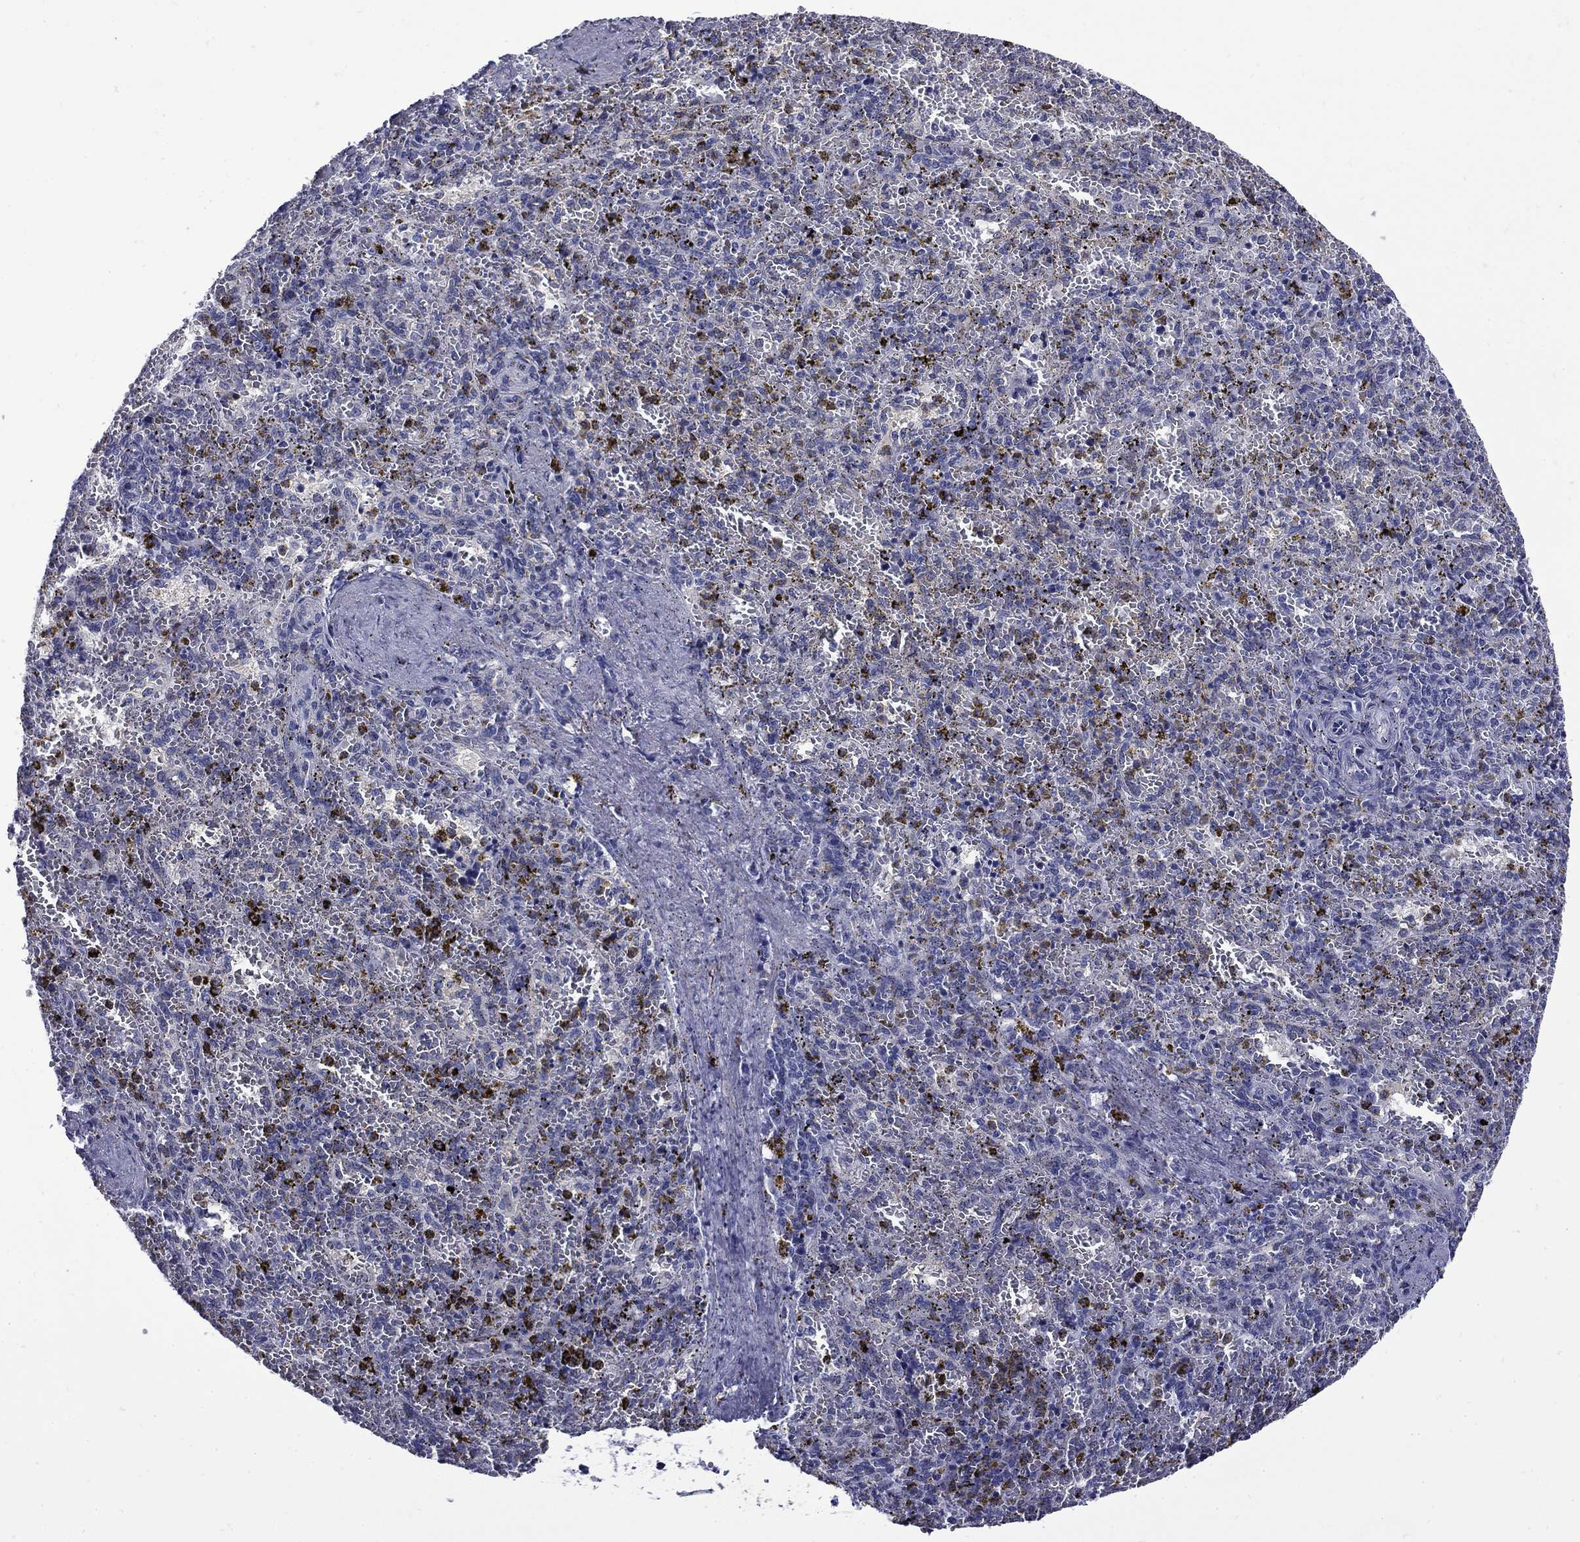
{"staining": {"intensity": "negative", "quantity": "none", "location": "none"}, "tissue": "spleen", "cell_type": "Cells in red pulp", "image_type": "normal", "snomed": [{"axis": "morphology", "description": "Normal tissue, NOS"}, {"axis": "topography", "description": "Spleen"}], "caption": "Photomicrograph shows no protein expression in cells in red pulp of unremarkable spleen.", "gene": "MGARP", "patient": {"sex": "female", "age": 50}}